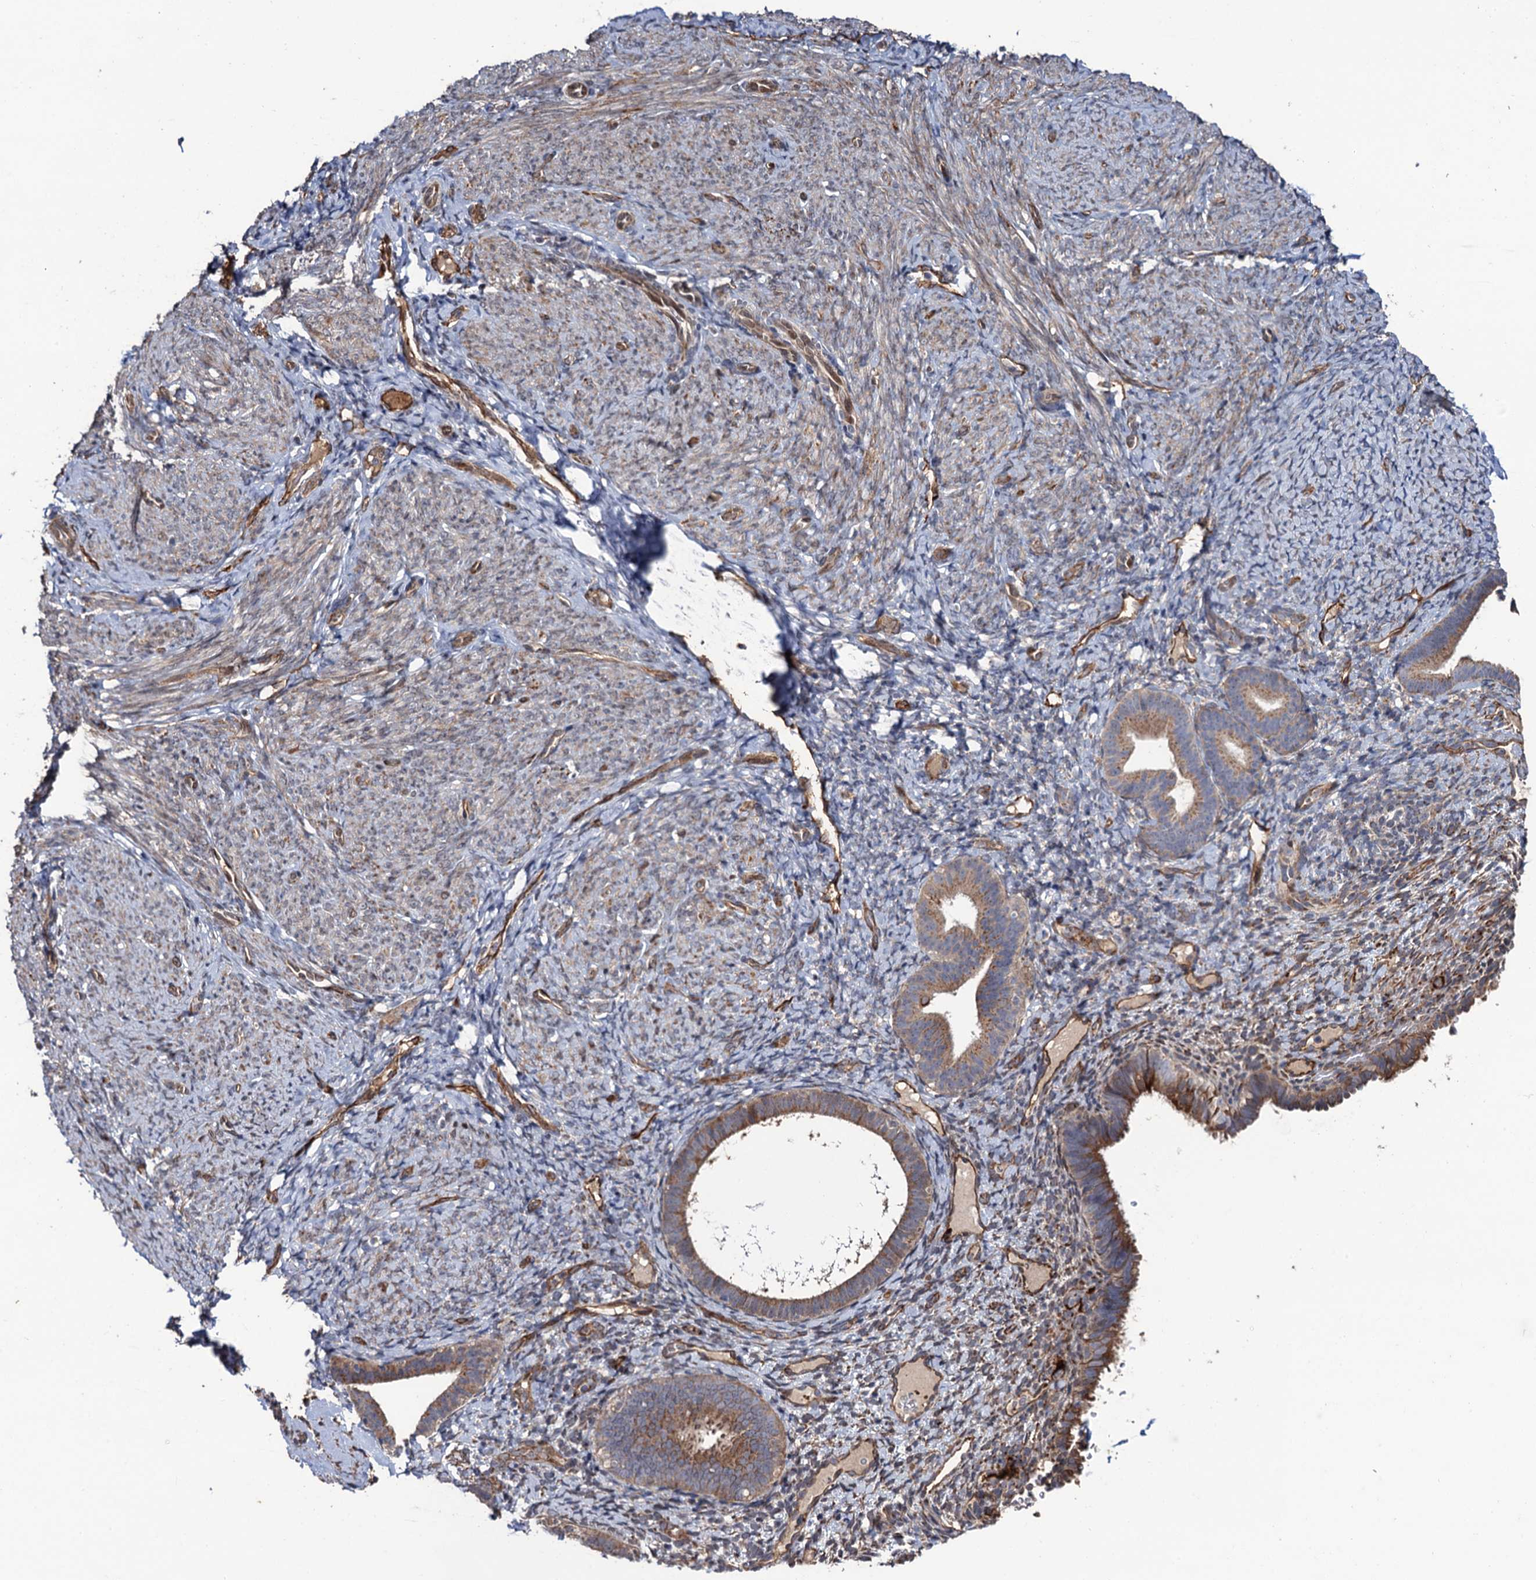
{"staining": {"intensity": "weak", "quantity": "<25%", "location": "nuclear"}, "tissue": "endometrium", "cell_type": "Cells in endometrial stroma", "image_type": "normal", "snomed": [{"axis": "morphology", "description": "Normal tissue, NOS"}, {"axis": "topography", "description": "Endometrium"}], "caption": "Human endometrium stained for a protein using IHC reveals no expression in cells in endometrial stroma.", "gene": "LRRC63", "patient": {"sex": "female", "age": 65}}